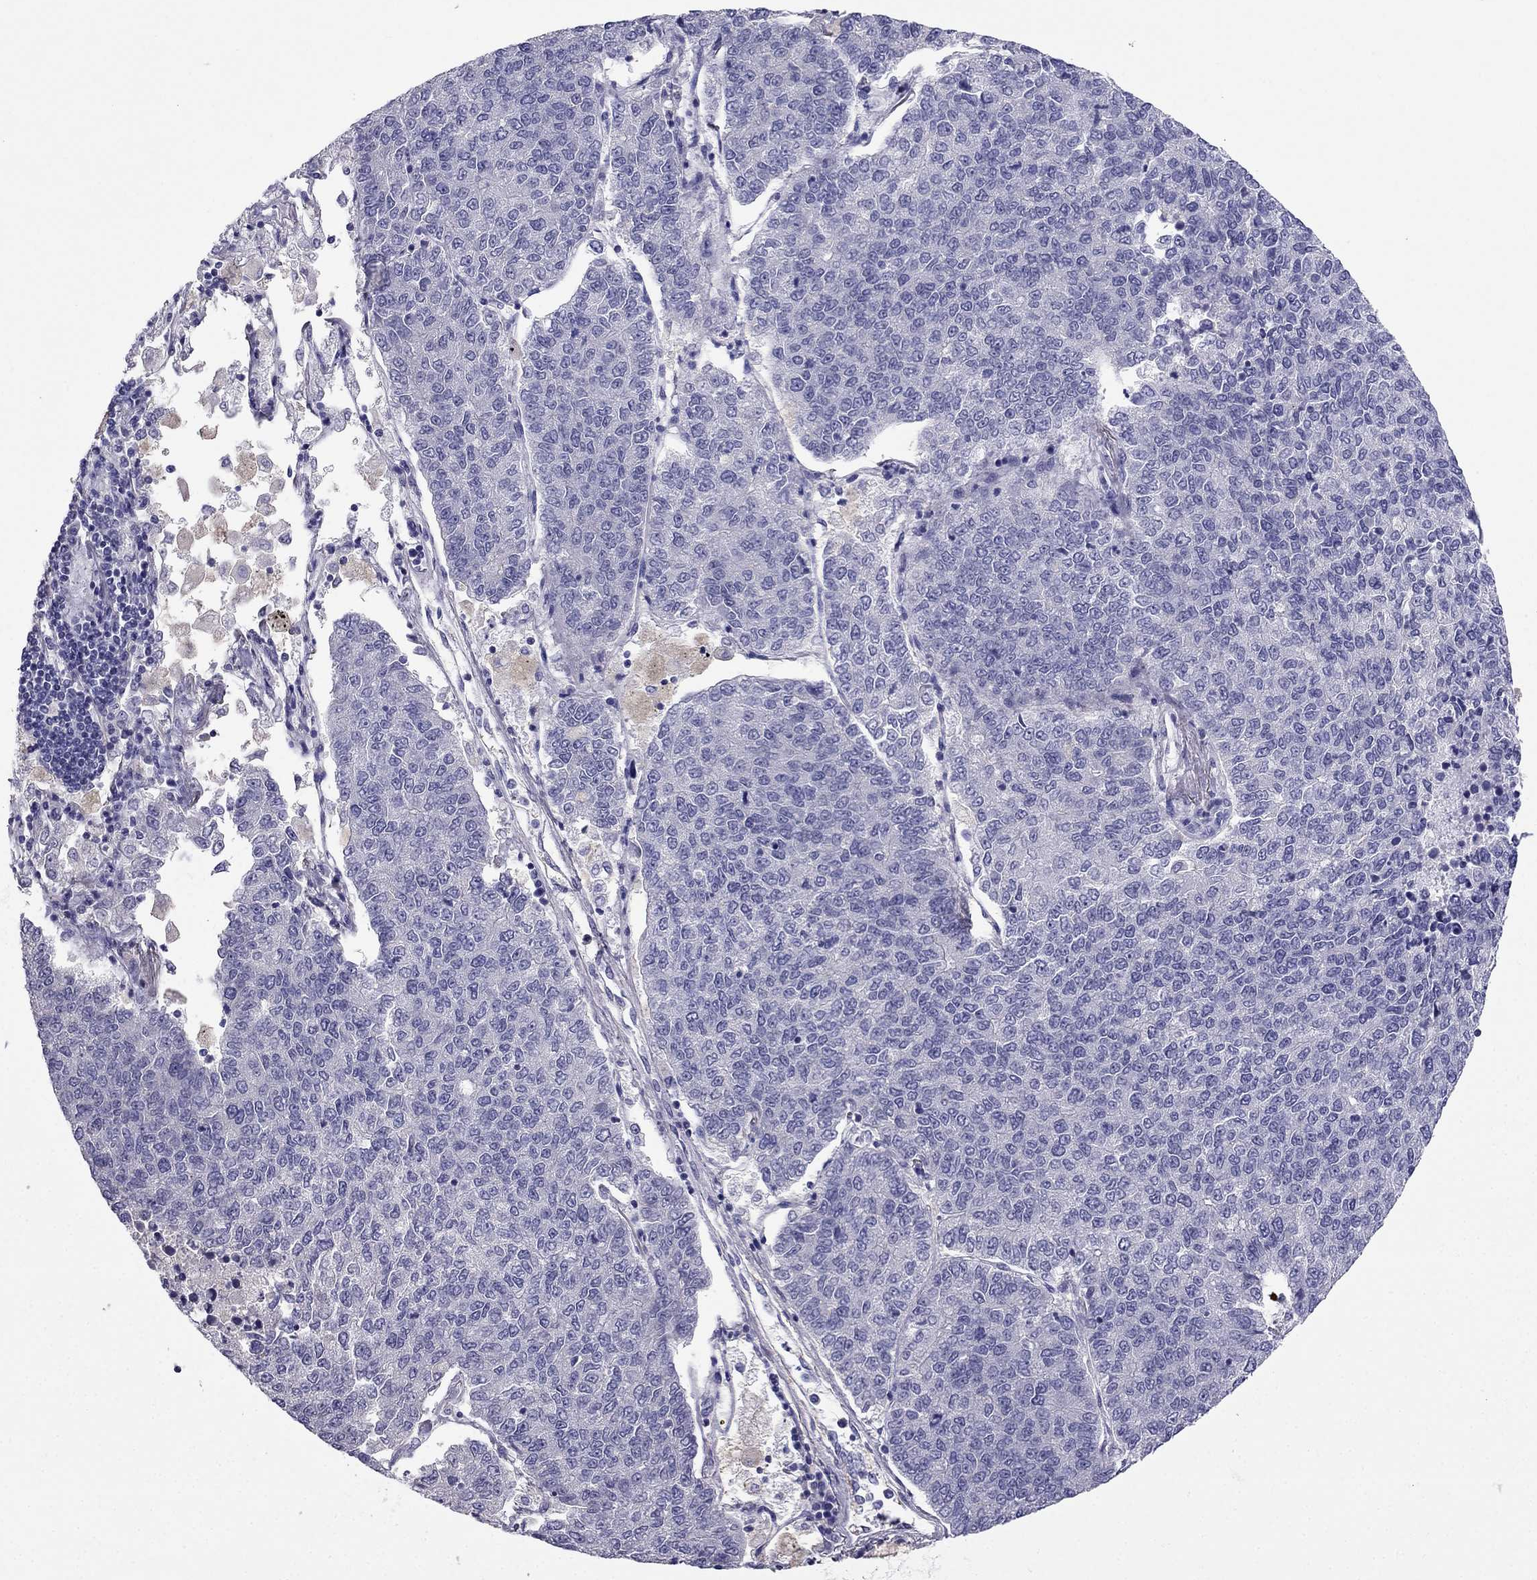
{"staining": {"intensity": "negative", "quantity": "none", "location": "none"}, "tissue": "lung cancer", "cell_type": "Tumor cells", "image_type": "cancer", "snomed": [{"axis": "morphology", "description": "Adenocarcinoma, NOS"}, {"axis": "topography", "description": "Lung"}], "caption": "An image of lung cancer stained for a protein exhibits no brown staining in tumor cells. The staining was performed using DAB to visualize the protein expression in brown, while the nuclei were stained in blue with hematoxylin (Magnification: 20x).", "gene": "TBC1D21", "patient": {"sex": "male", "age": 49}}